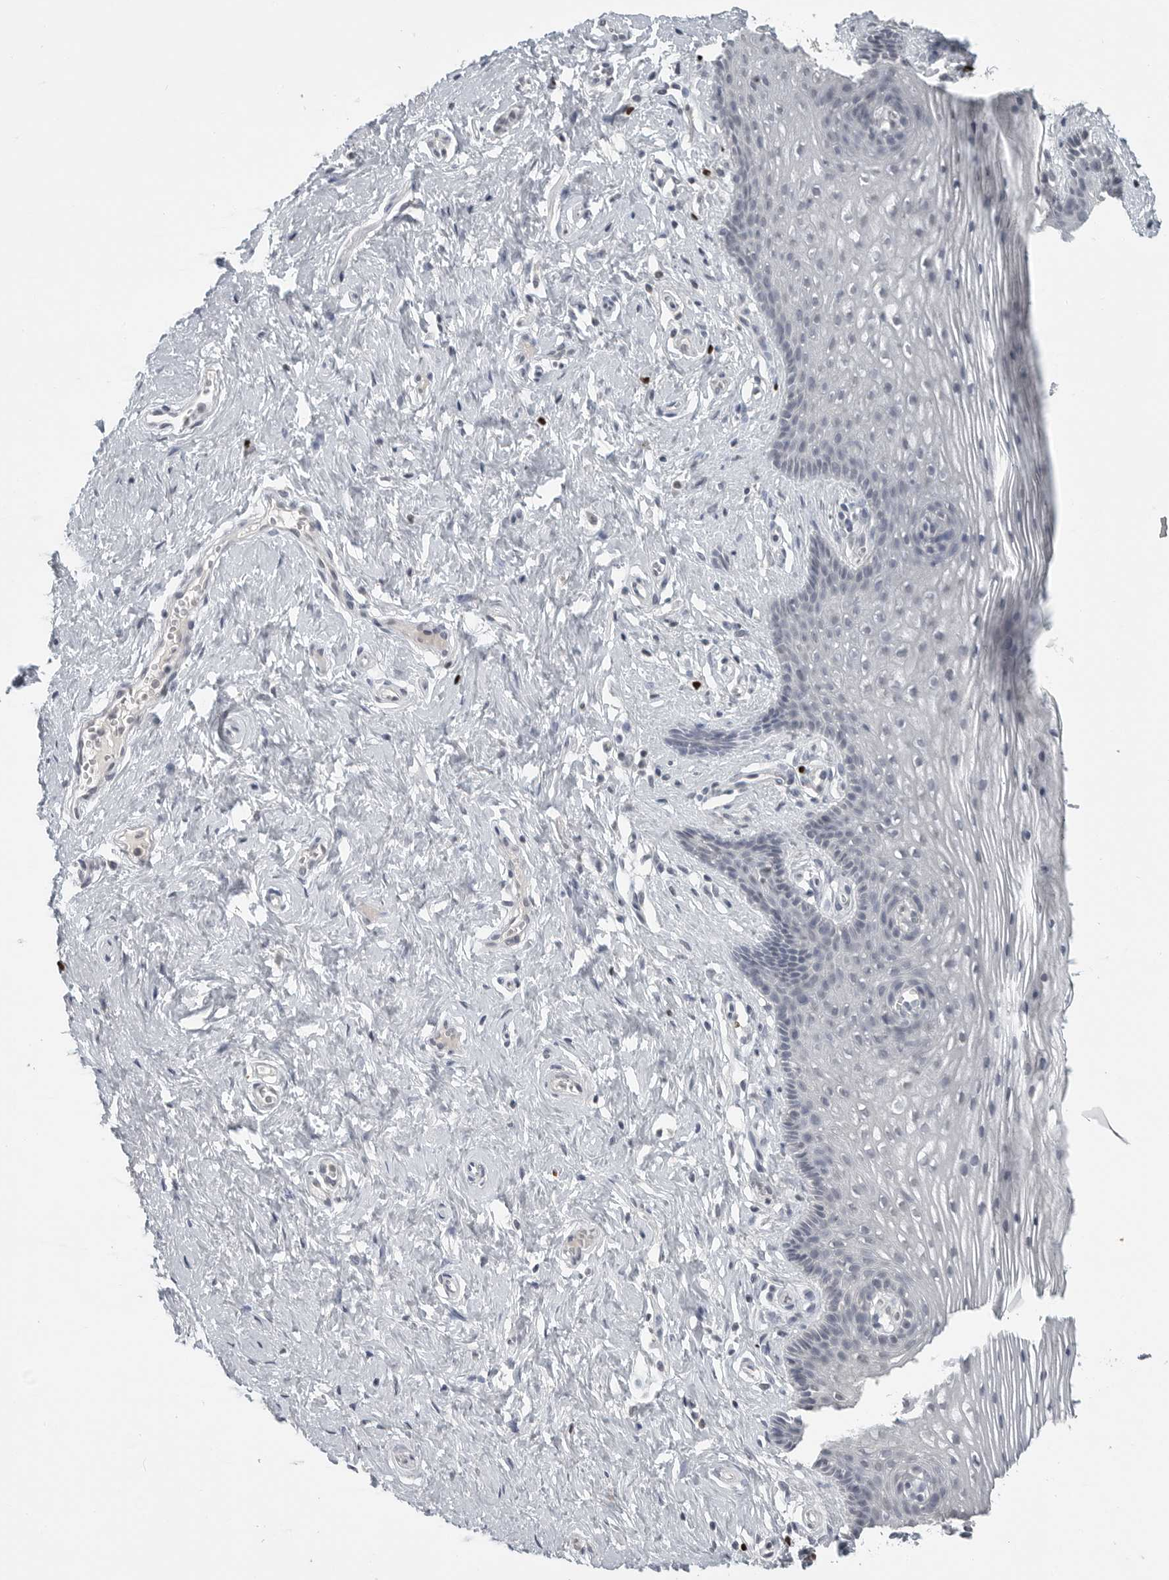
{"staining": {"intensity": "negative", "quantity": "none", "location": "none"}, "tissue": "vagina", "cell_type": "Squamous epithelial cells", "image_type": "normal", "snomed": [{"axis": "morphology", "description": "Normal tissue, NOS"}, {"axis": "topography", "description": "Vagina"}], "caption": "Vagina stained for a protein using immunohistochemistry (IHC) shows no staining squamous epithelial cells.", "gene": "FOXP3", "patient": {"sex": "female", "age": 32}}